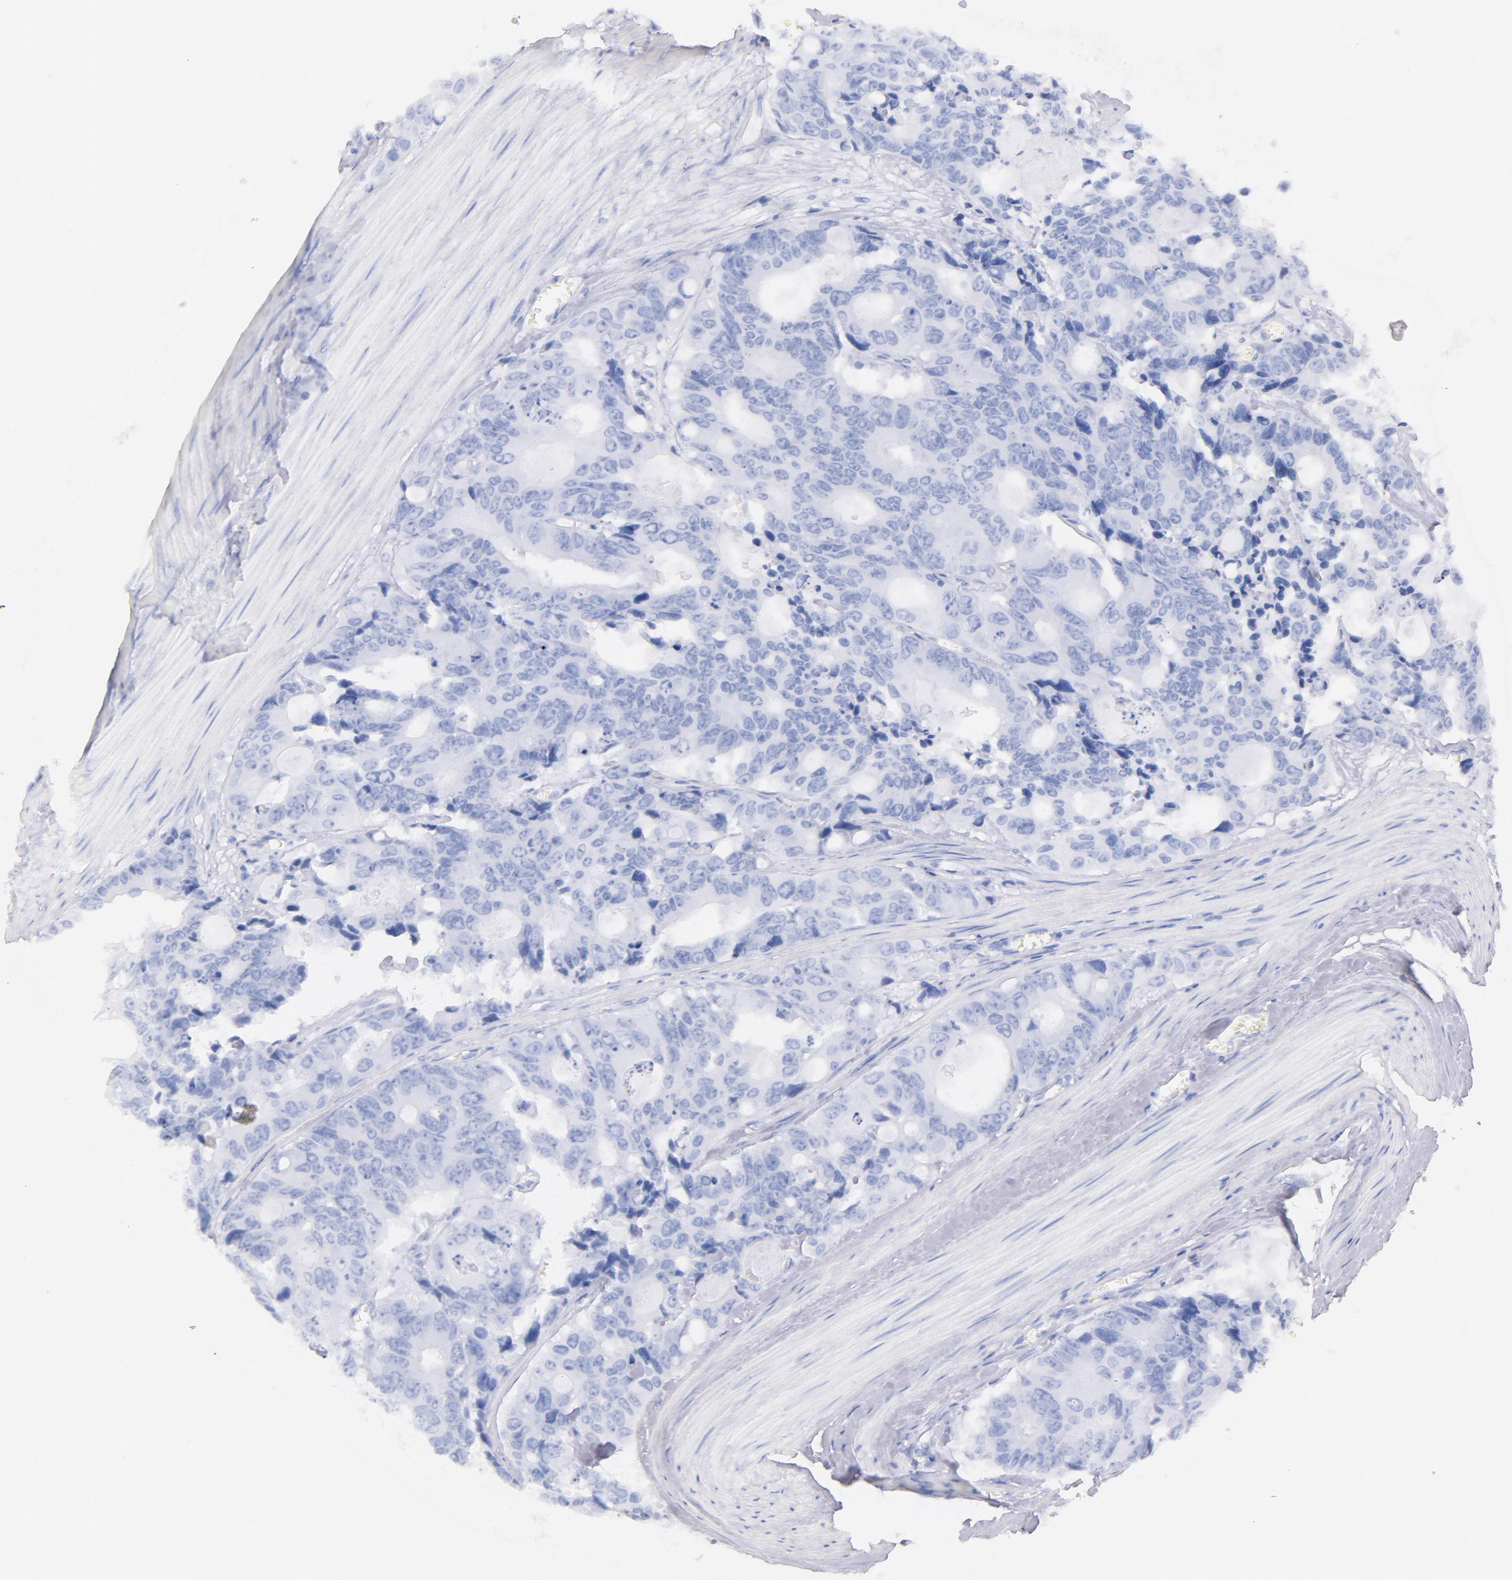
{"staining": {"intensity": "negative", "quantity": "none", "location": "none"}, "tissue": "colorectal cancer", "cell_type": "Tumor cells", "image_type": "cancer", "snomed": [{"axis": "morphology", "description": "Adenocarcinoma, NOS"}, {"axis": "topography", "description": "Rectum"}], "caption": "Colorectal adenocarcinoma stained for a protein using IHC demonstrates no staining tumor cells.", "gene": "CD44", "patient": {"sex": "male", "age": 76}}